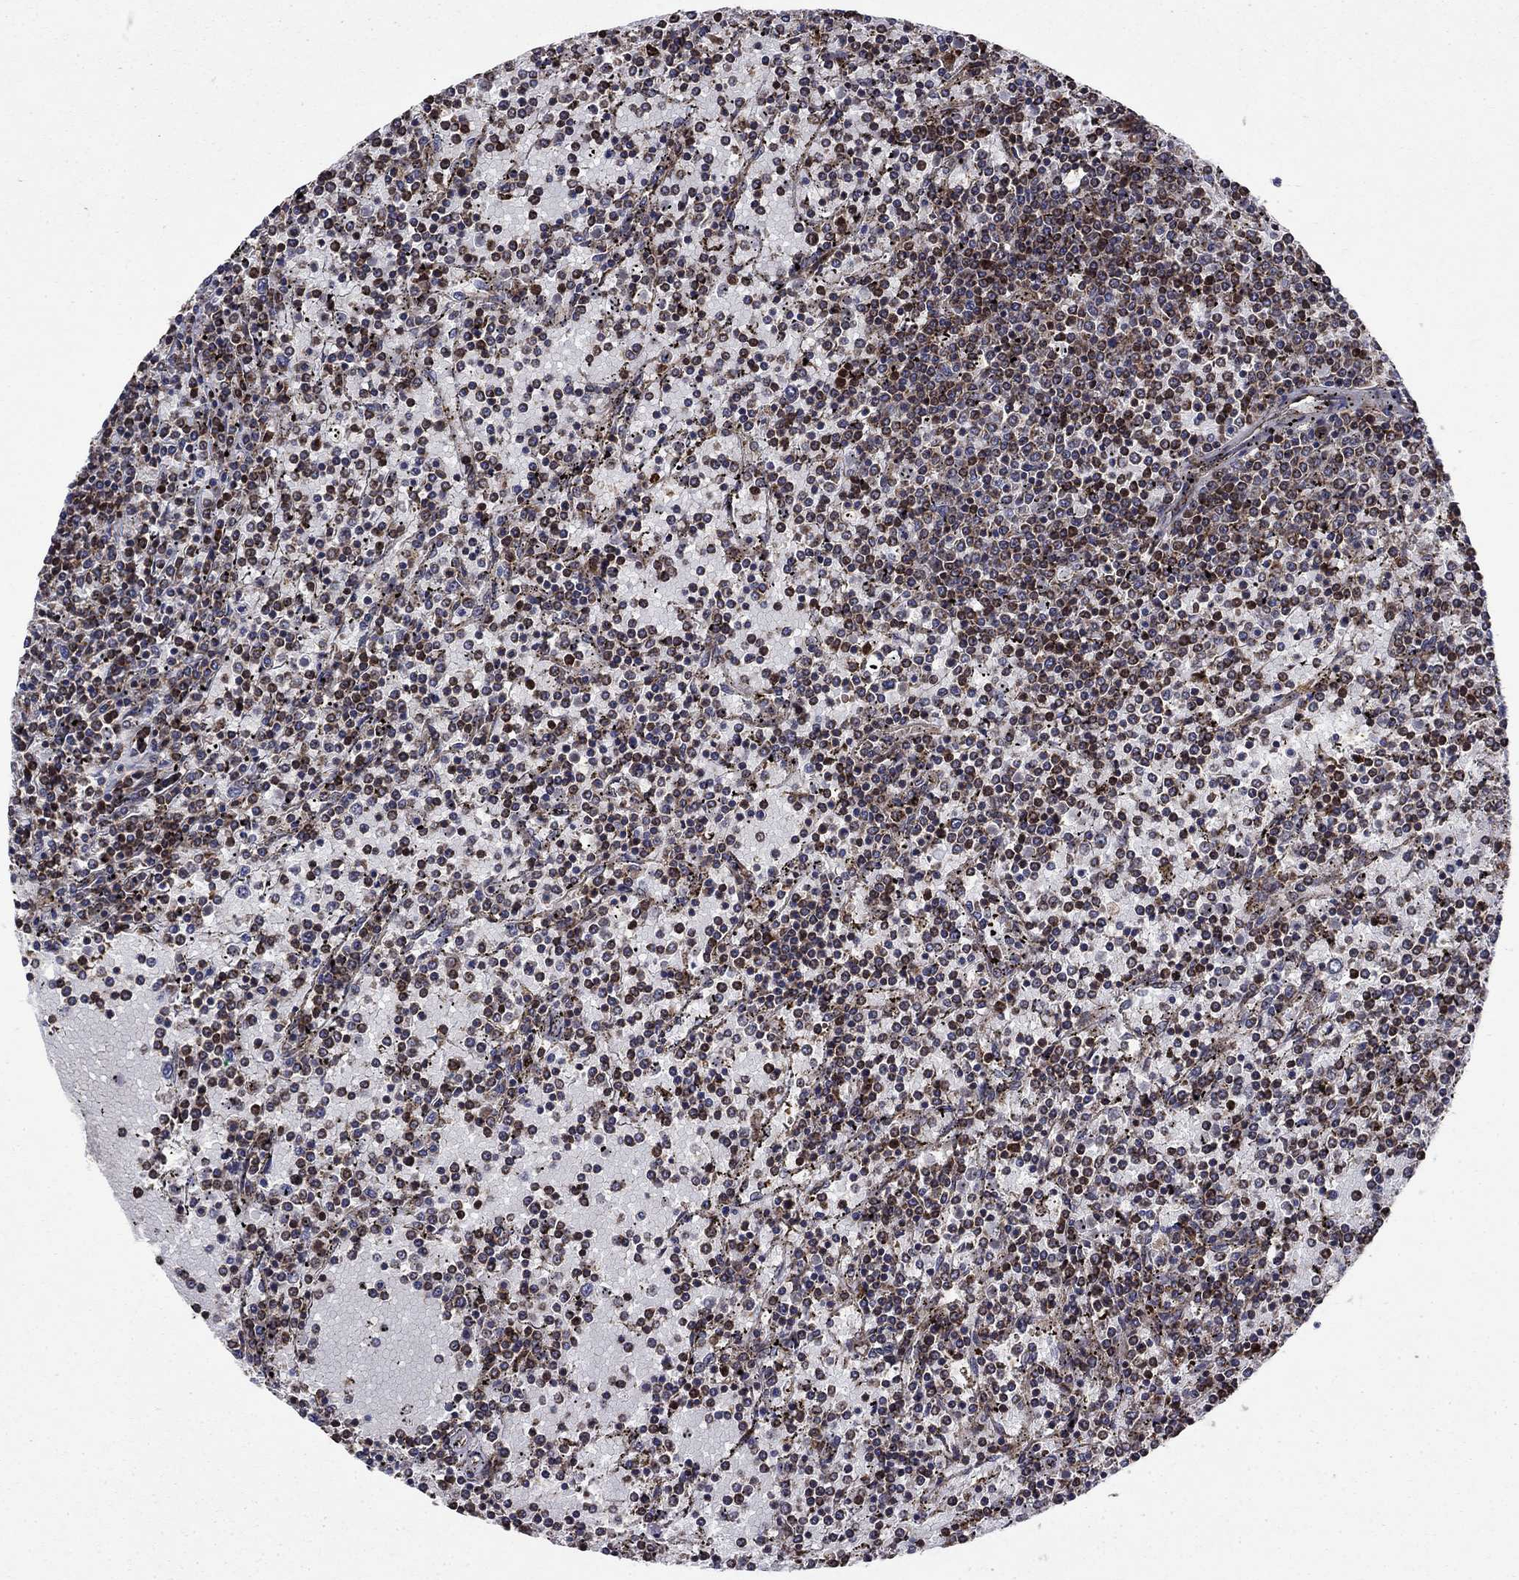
{"staining": {"intensity": "moderate", "quantity": "<25%", "location": "cytoplasmic/membranous"}, "tissue": "lymphoma", "cell_type": "Tumor cells", "image_type": "cancer", "snomed": [{"axis": "morphology", "description": "Malignant lymphoma, non-Hodgkin's type, Low grade"}, {"axis": "topography", "description": "Spleen"}], "caption": "This is a photomicrograph of immunohistochemistry staining of lymphoma, which shows moderate positivity in the cytoplasmic/membranous of tumor cells.", "gene": "AGTPBP1", "patient": {"sex": "female", "age": 77}}